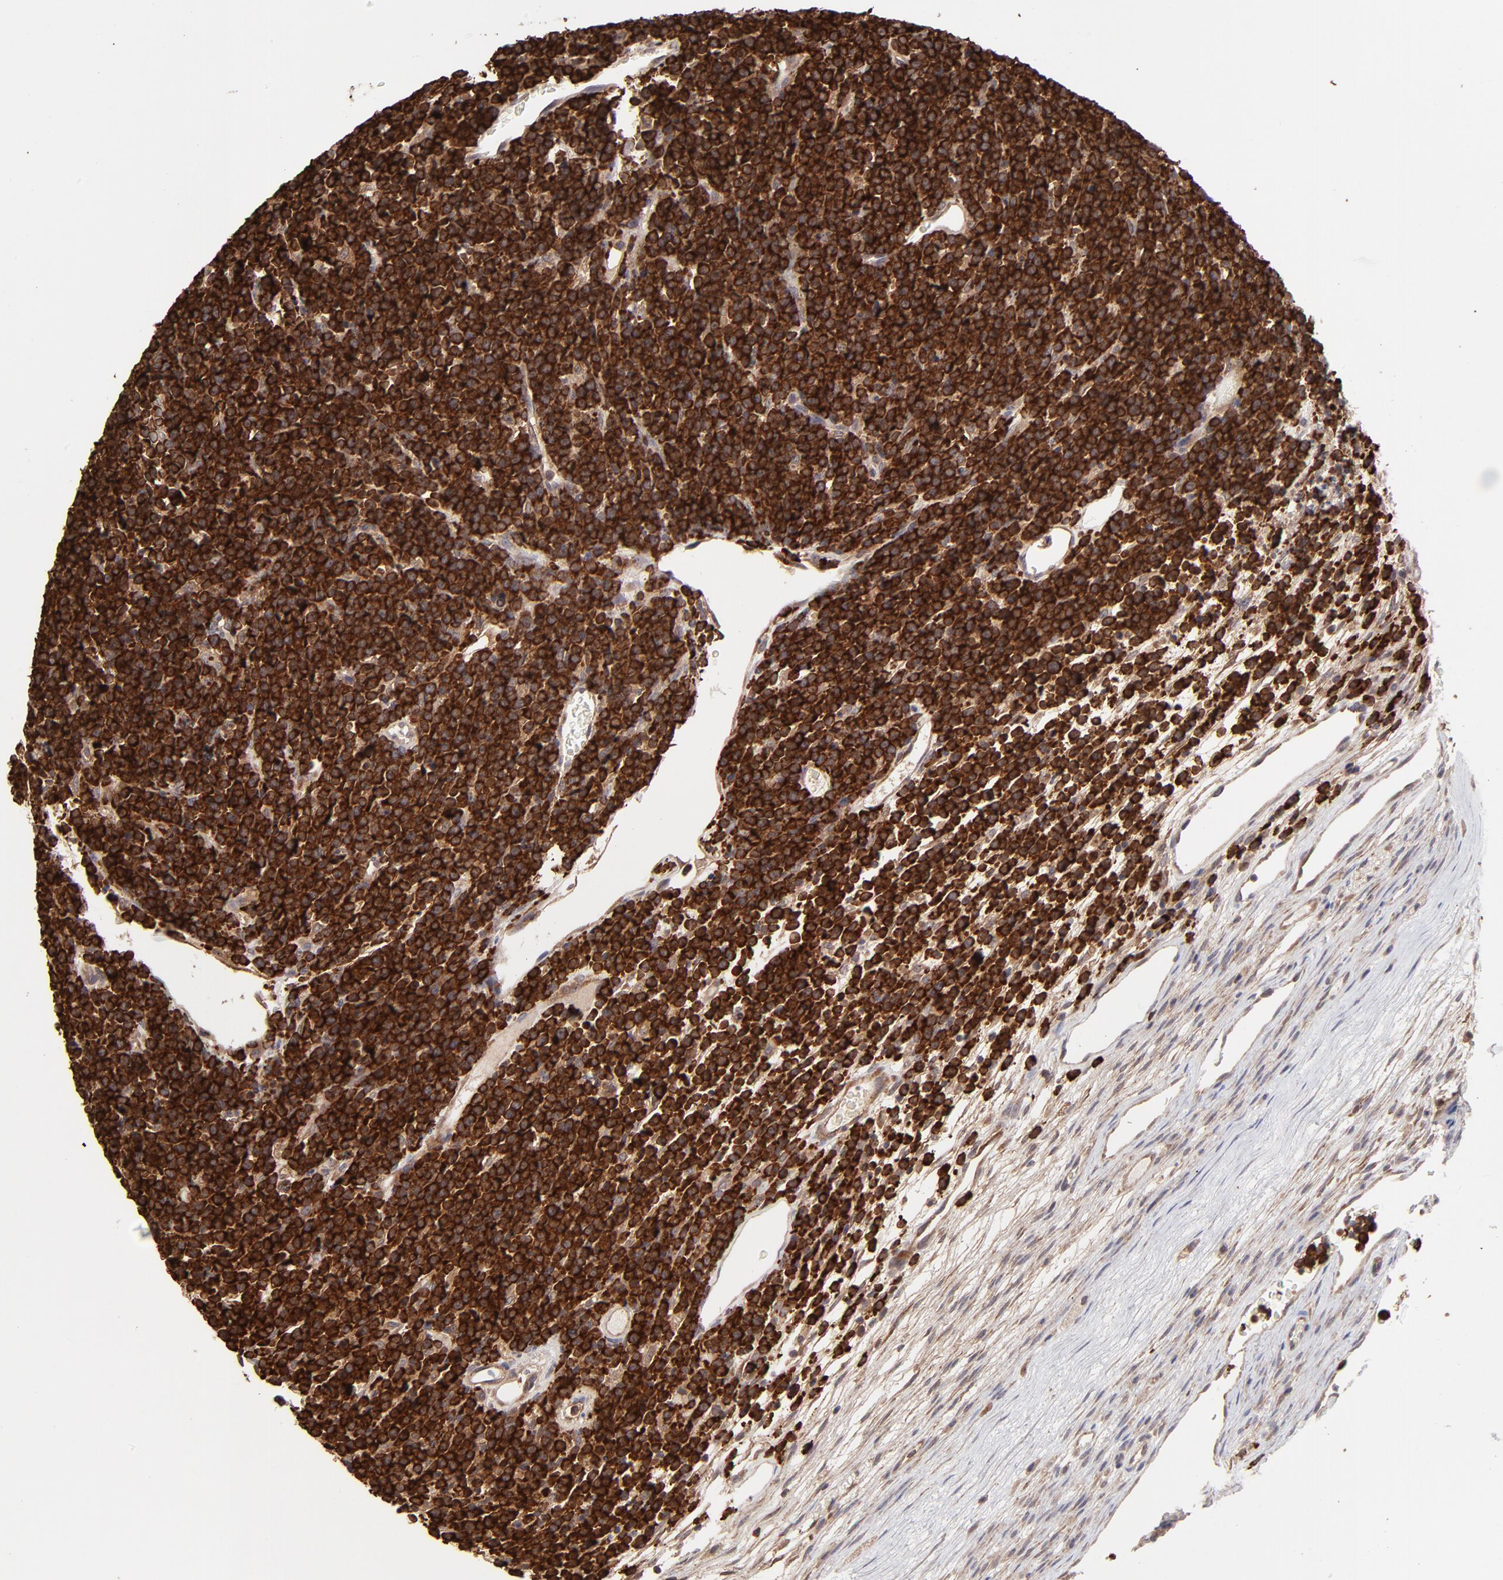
{"staining": {"intensity": "strong", "quantity": ">75%", "location": "cytoplasmic/membranous"}, "tissue": "lymphoma", "cell_type": "Tumor cells", "image_type": "cancer", "snomed": [{"axis": "morphology", "description": "Malignant lymphoma, non-Hodgkin's type, High grade"}, {"axis": "topography", "description": "Ovary"}], "caption": "Strong cytoplasmic/membranous protein expression is appreciated in about >75% of tumor cells in high-grade malignant lymphoma, non-Hodgkin's type. Using DAB (3,3'-diaminobenzidine) (brown) and hematoxylin (blue) stains, captured at high magnification using brightfield microscopy.", "gene": "GART", "patient": {"sex": "female", "age": 56}}